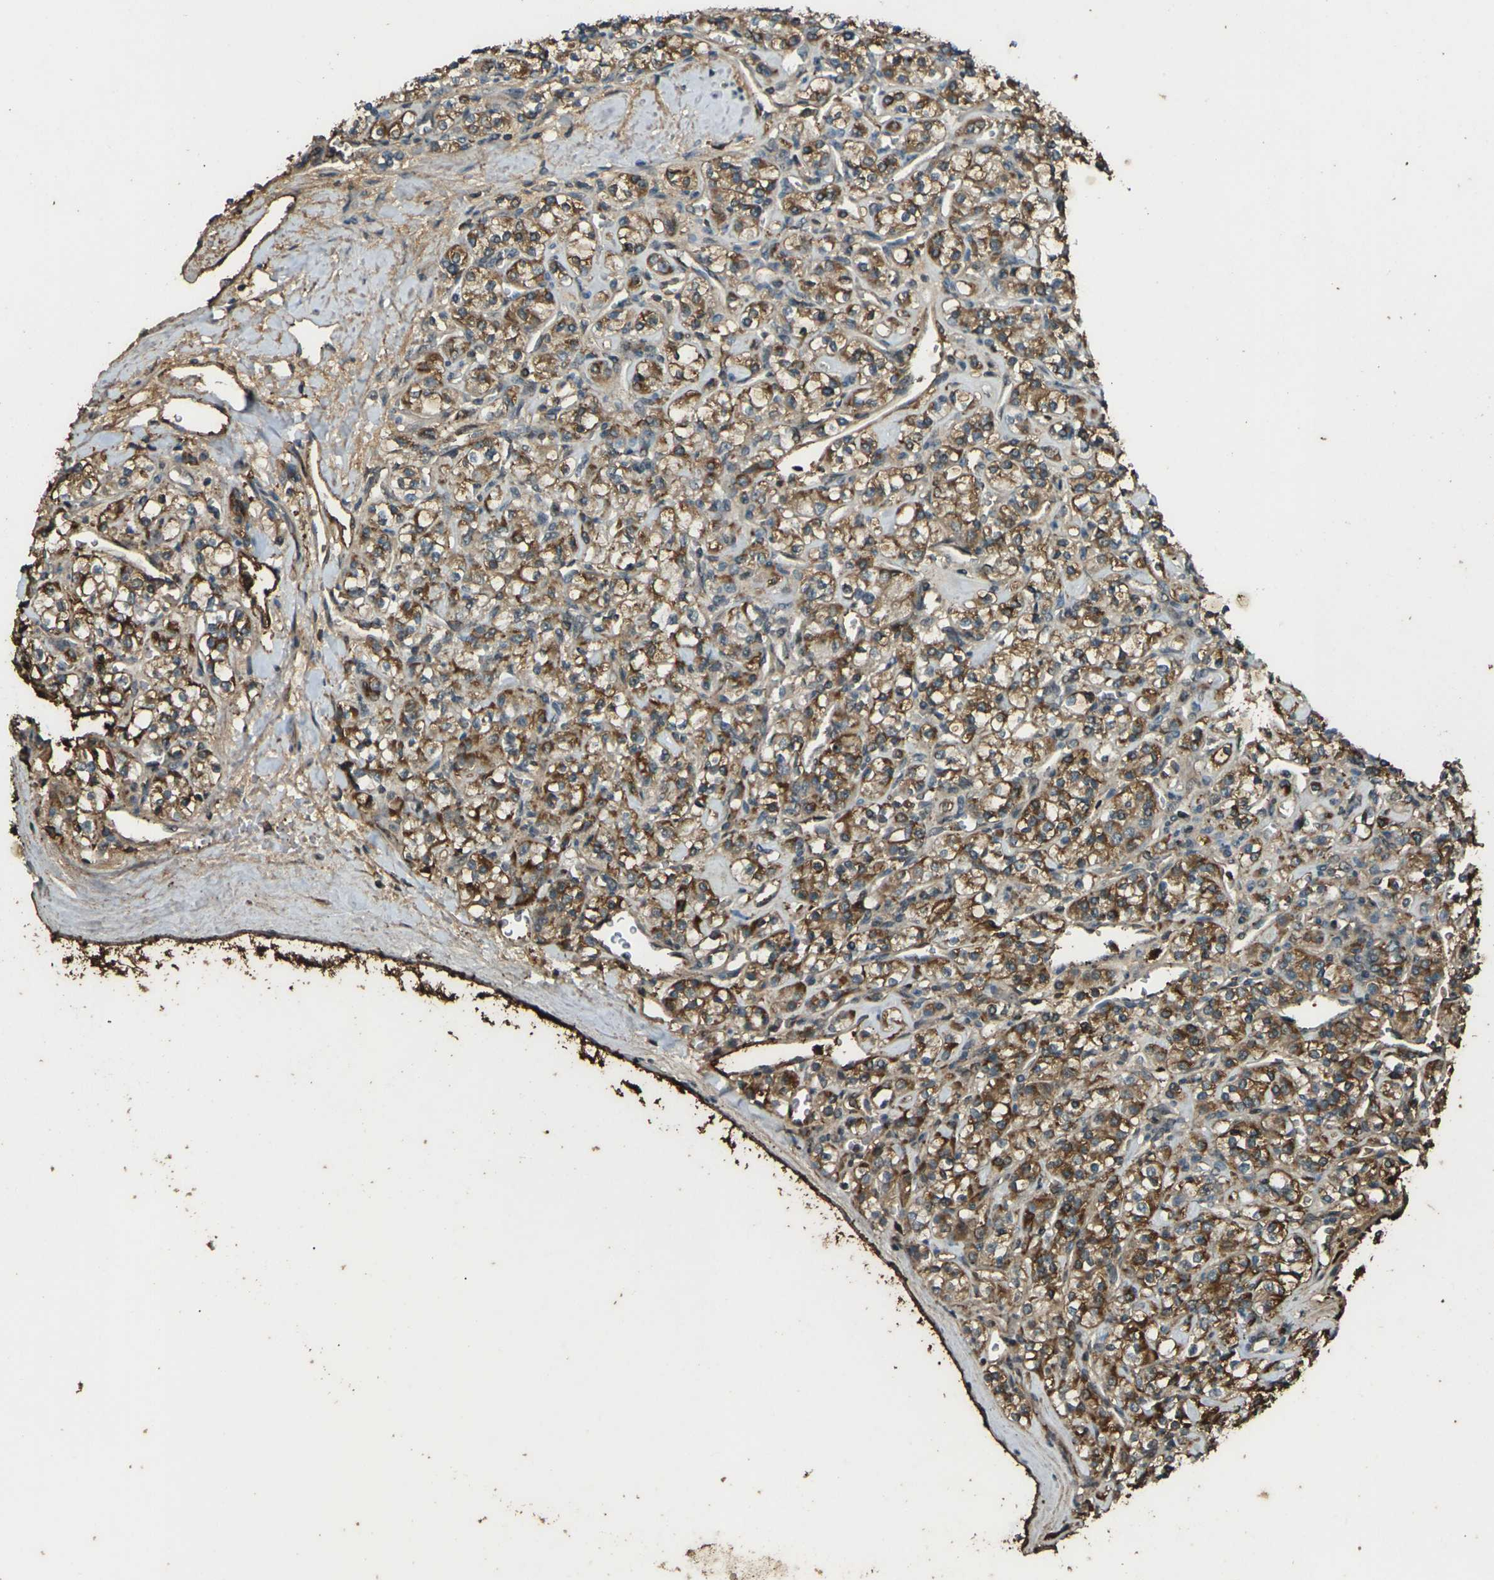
{"staining": {"intensity": "strong", "quantity": ">75%", "location": "cytoplasmic/membranous"}, "tissue": "renal cancer", "cell_type": "Tumor cells", "image_type": "cancer", "snomed": [{"axis": "morphology", "description": "Adenocarcinoma, NOS"}, {"axis": "topography", "description": "Kidney"}], "caption": "Protein expression analysis of human renal adenocarcinoma reveals strong cytoplasmic/membranous expression in about >75% of tumor cells.", "gene": "CYP1B1", "patient": {"sex": "male", "age": 77}}